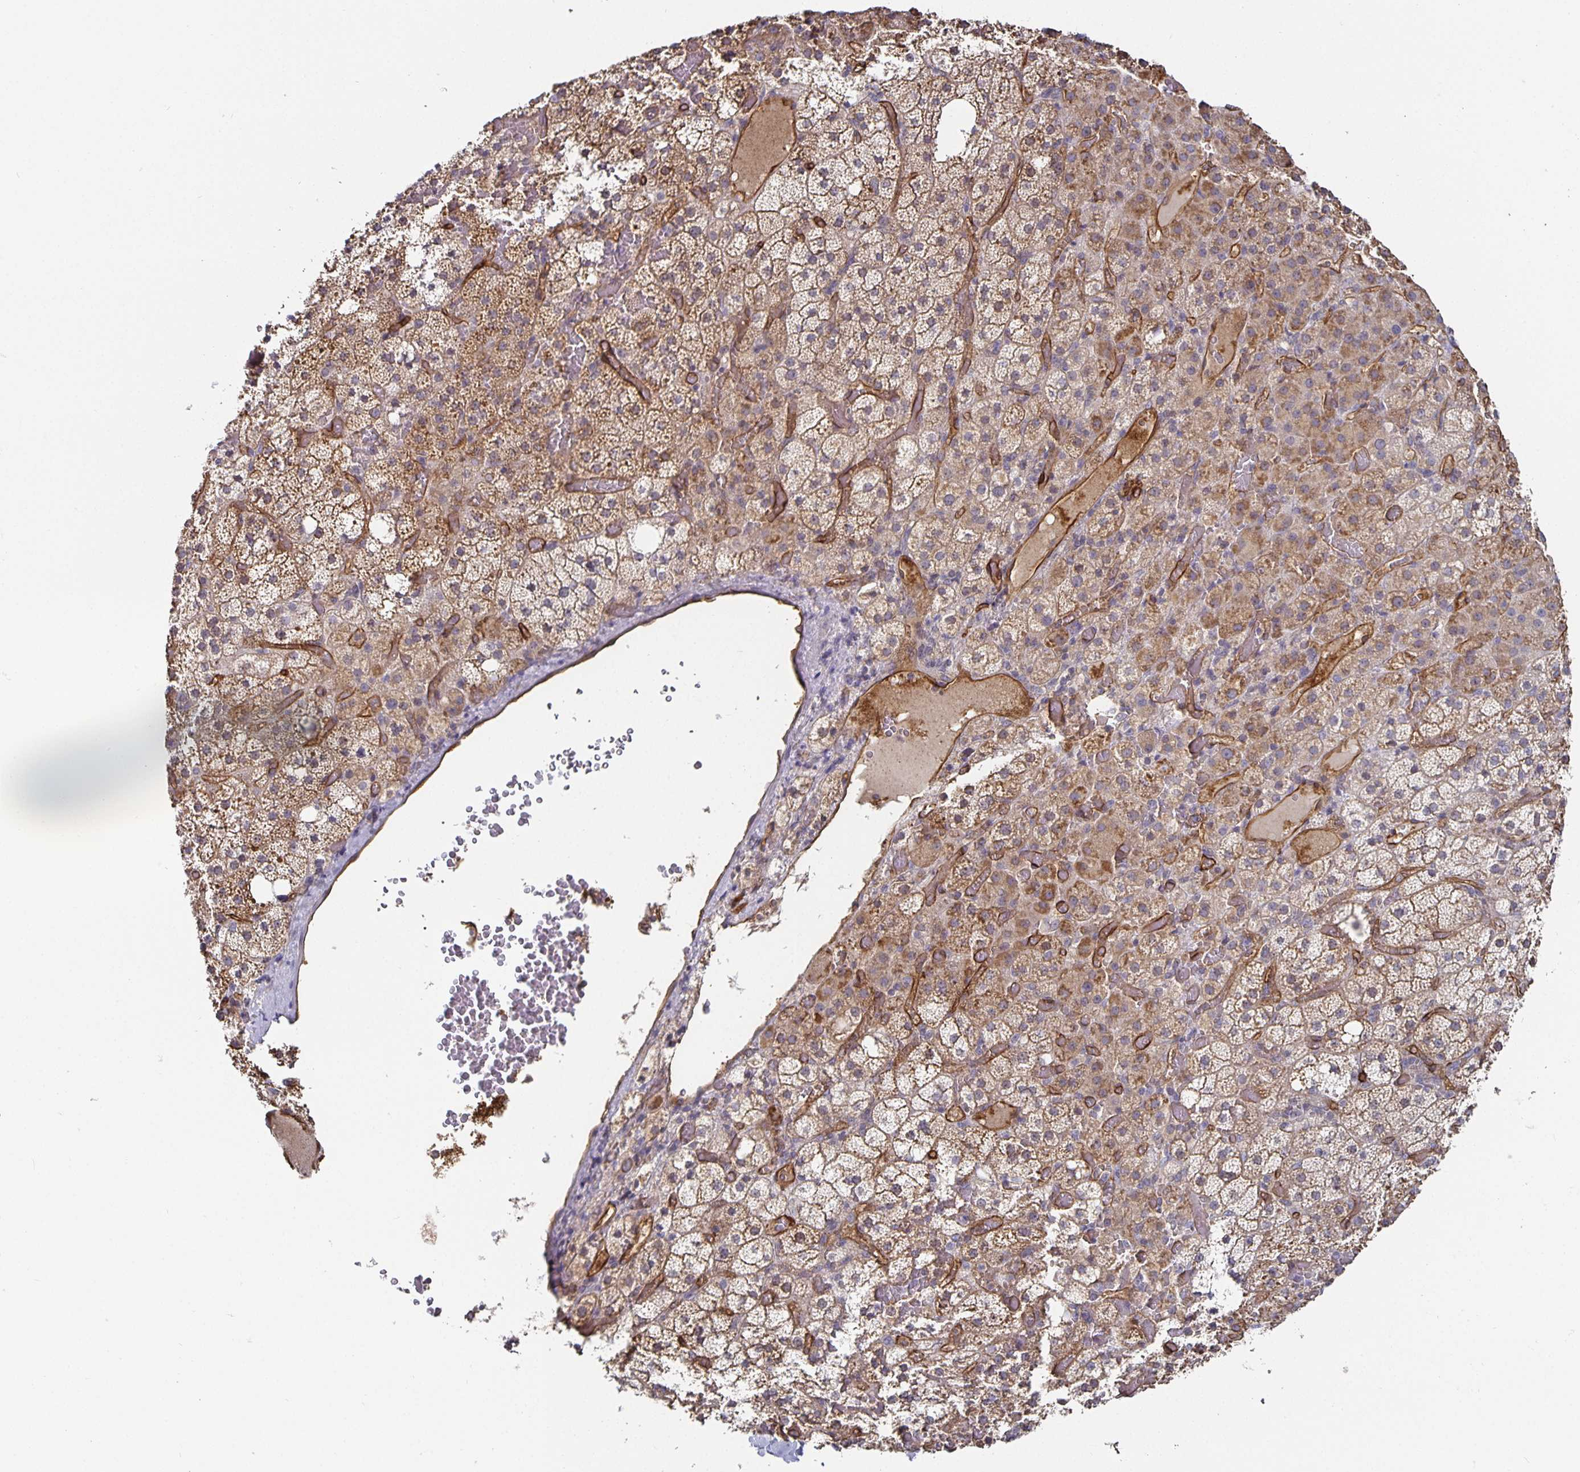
{"staining": {"intensity": "moderate", "quantity": "25%-75%", "location": "cytoplasmic/membranous"}, "tissue": "adrenal gland", "cell_type": "Glandular cells", "image_type": "normal", "snomed": [{"axis": "morphology", "description": "Normal tissue, NOS"}, {"axis": "topography", "description": "Adrenal gland"}], "caption": "Glandular cells display medium levels of moderate cytoplasmic/membranous positivity in approximately 25%-75% of cells in benign human adrenal gland. Nuclei are stained in blue.", "gene": "PODXL", "patient": {"sex": "male", "age": 53}}